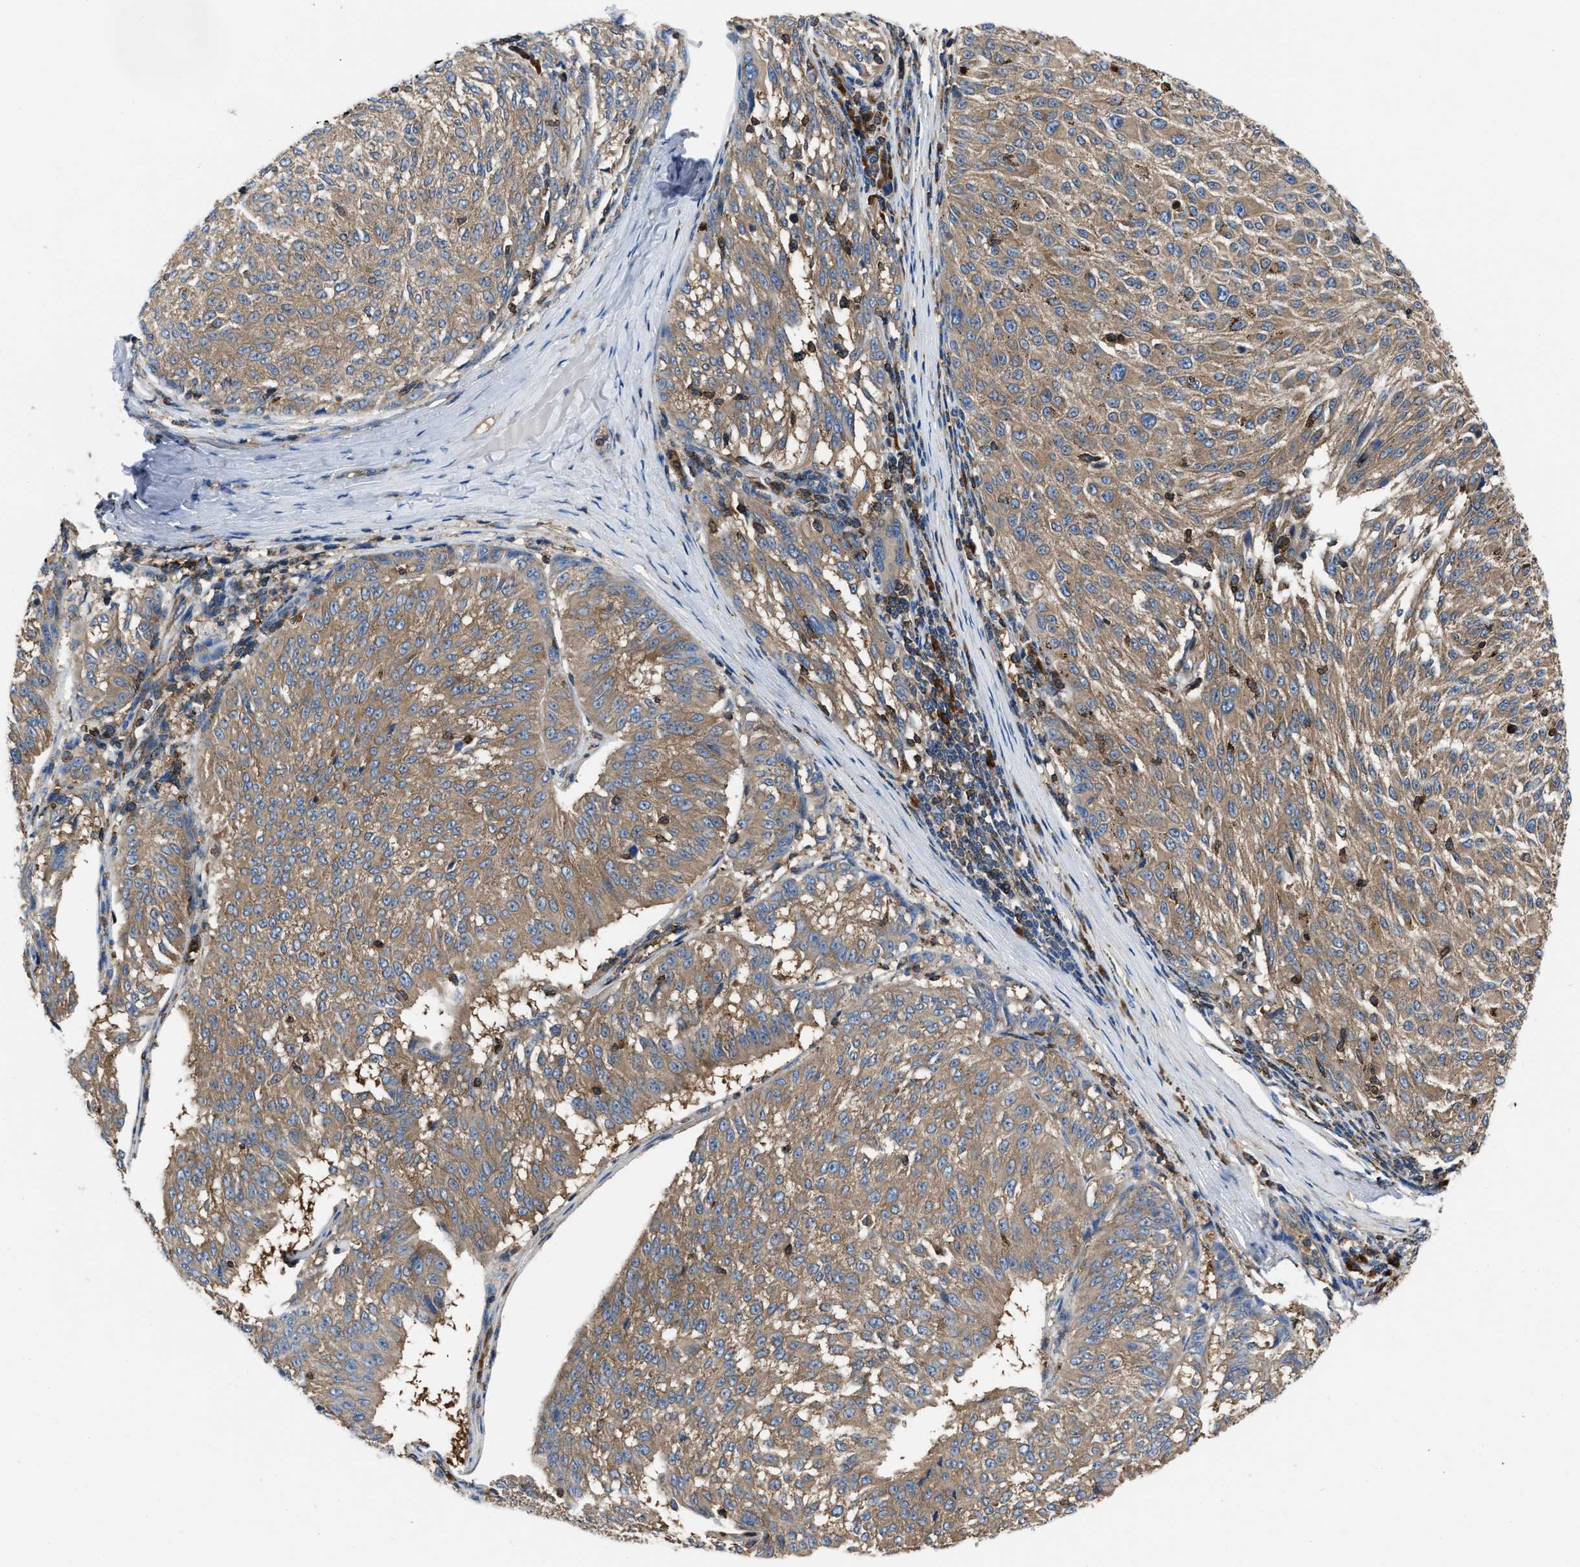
{"staining": {"intensity": "moderate", "quantity": ">75%", "location": "cytoplasmic/membranous"}, "tissue": "melanoma", "cell_type": "Tumor cells", "image_type": "cancer", "snomed": [{"axis": "morphology", "description": "Malignant melanoma, NOS"}, {"axis": "topography", "description": "Skin"}], "caption": "Human melanoma stained with a protein marker demonstrates moderate staining in tumor cells.", "gene": "YARS1", "patient": {"sex": "female", "age": 72}}